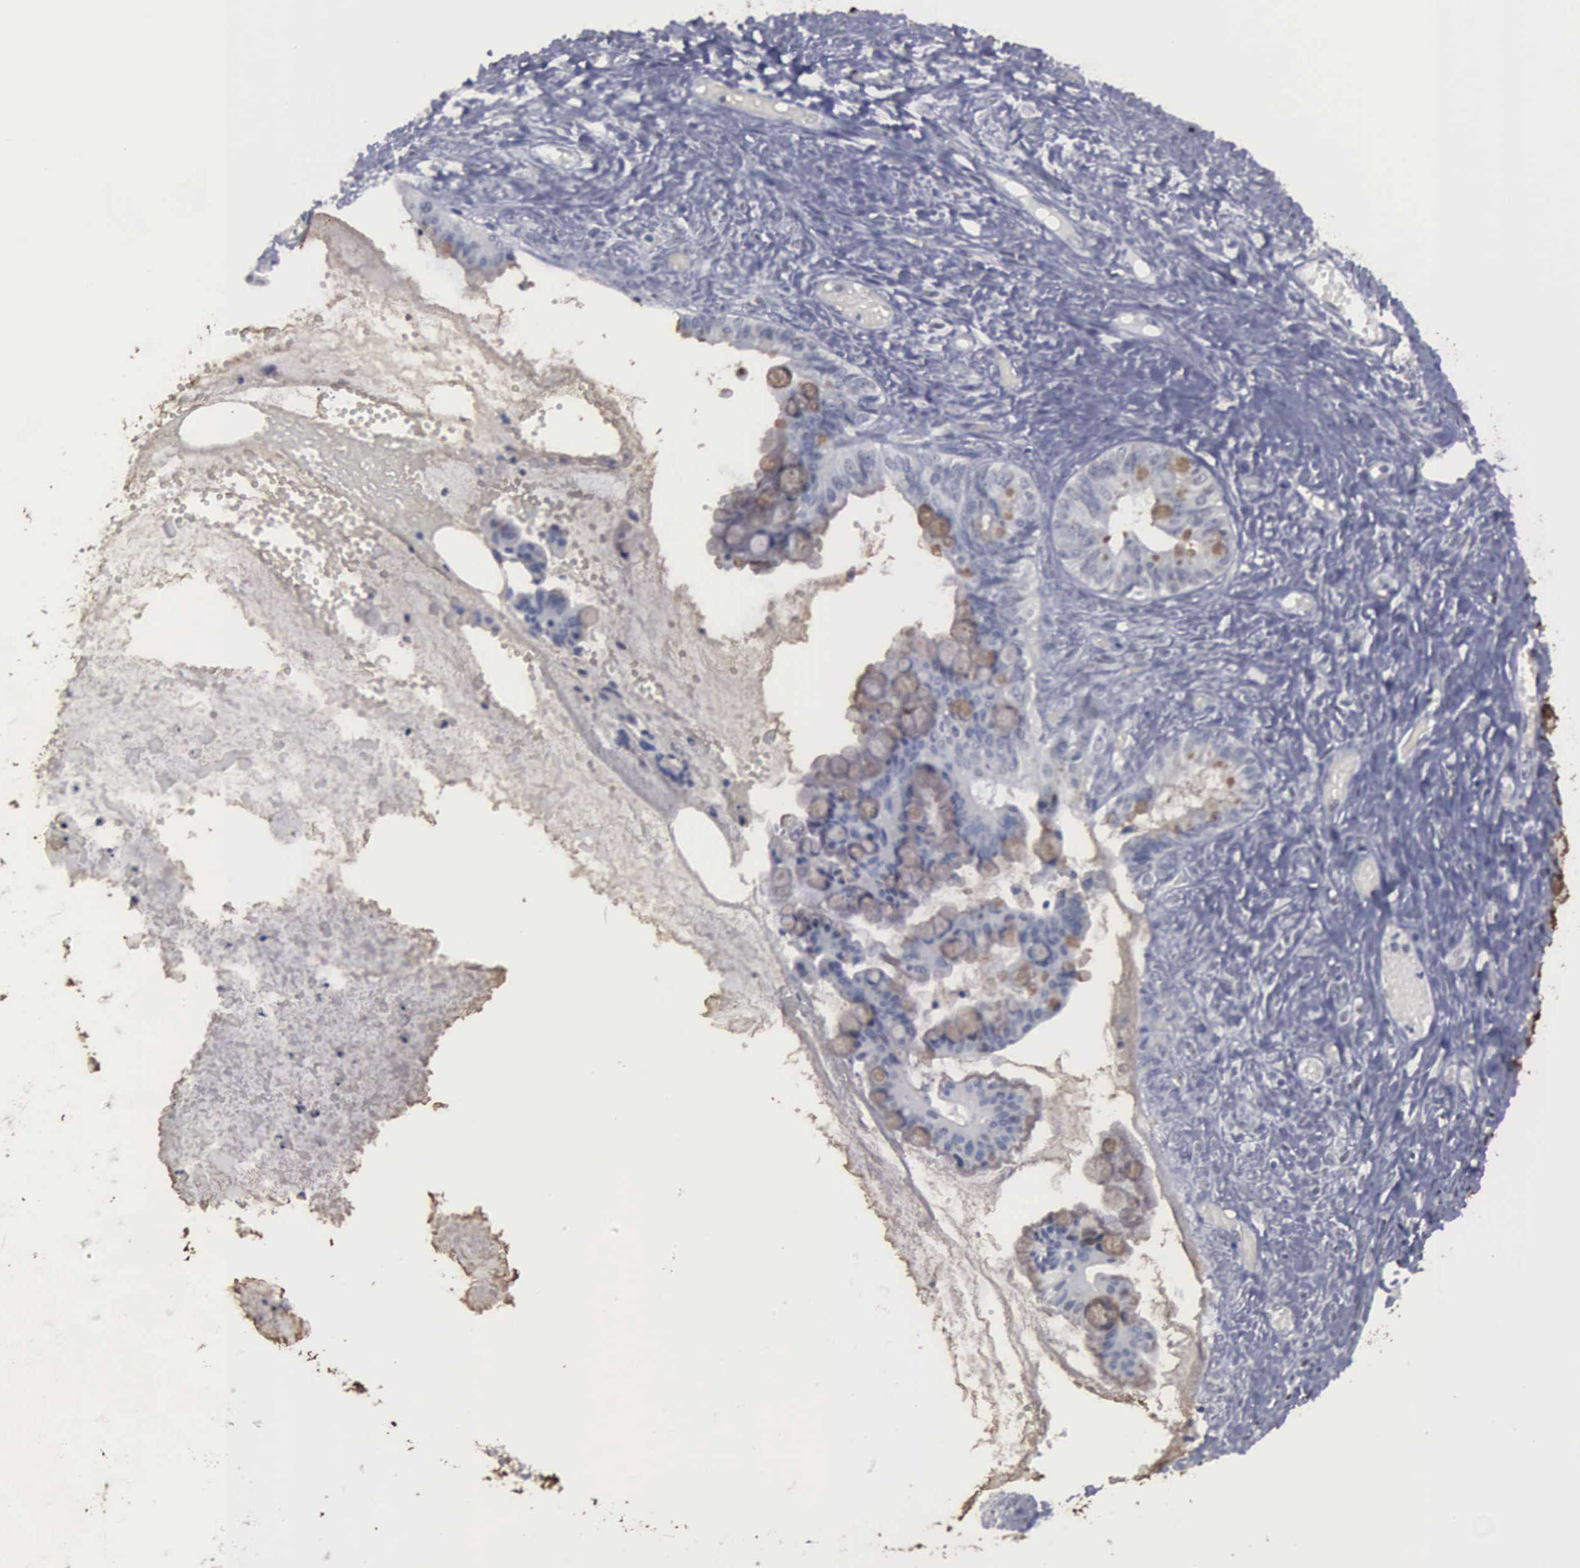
{"staining": {"intensity": "weak", "quantity": "<25%", "location": "cytoplasmic/membranous"}, "tissue": "ovarian cancer", "cell_type": "Tumor cells", "image_type": "cancer", "snomed": [{"axis": "morphology", "description": "Cystadenocarcinoma, mucinous, NOS"}, {"axis": "topography", "description": "Ovary"}], "caption": "Immunohistochemistry micrograph of ovarian mucinous cystadenocarcinoma stained for a protein (brown), which reveals no positivity in tumor cells. (Brightfield microscopy of DAB IHC at high magnification).", "gene": "UPB1", "patient": {"sex": "female", "age": 57}}